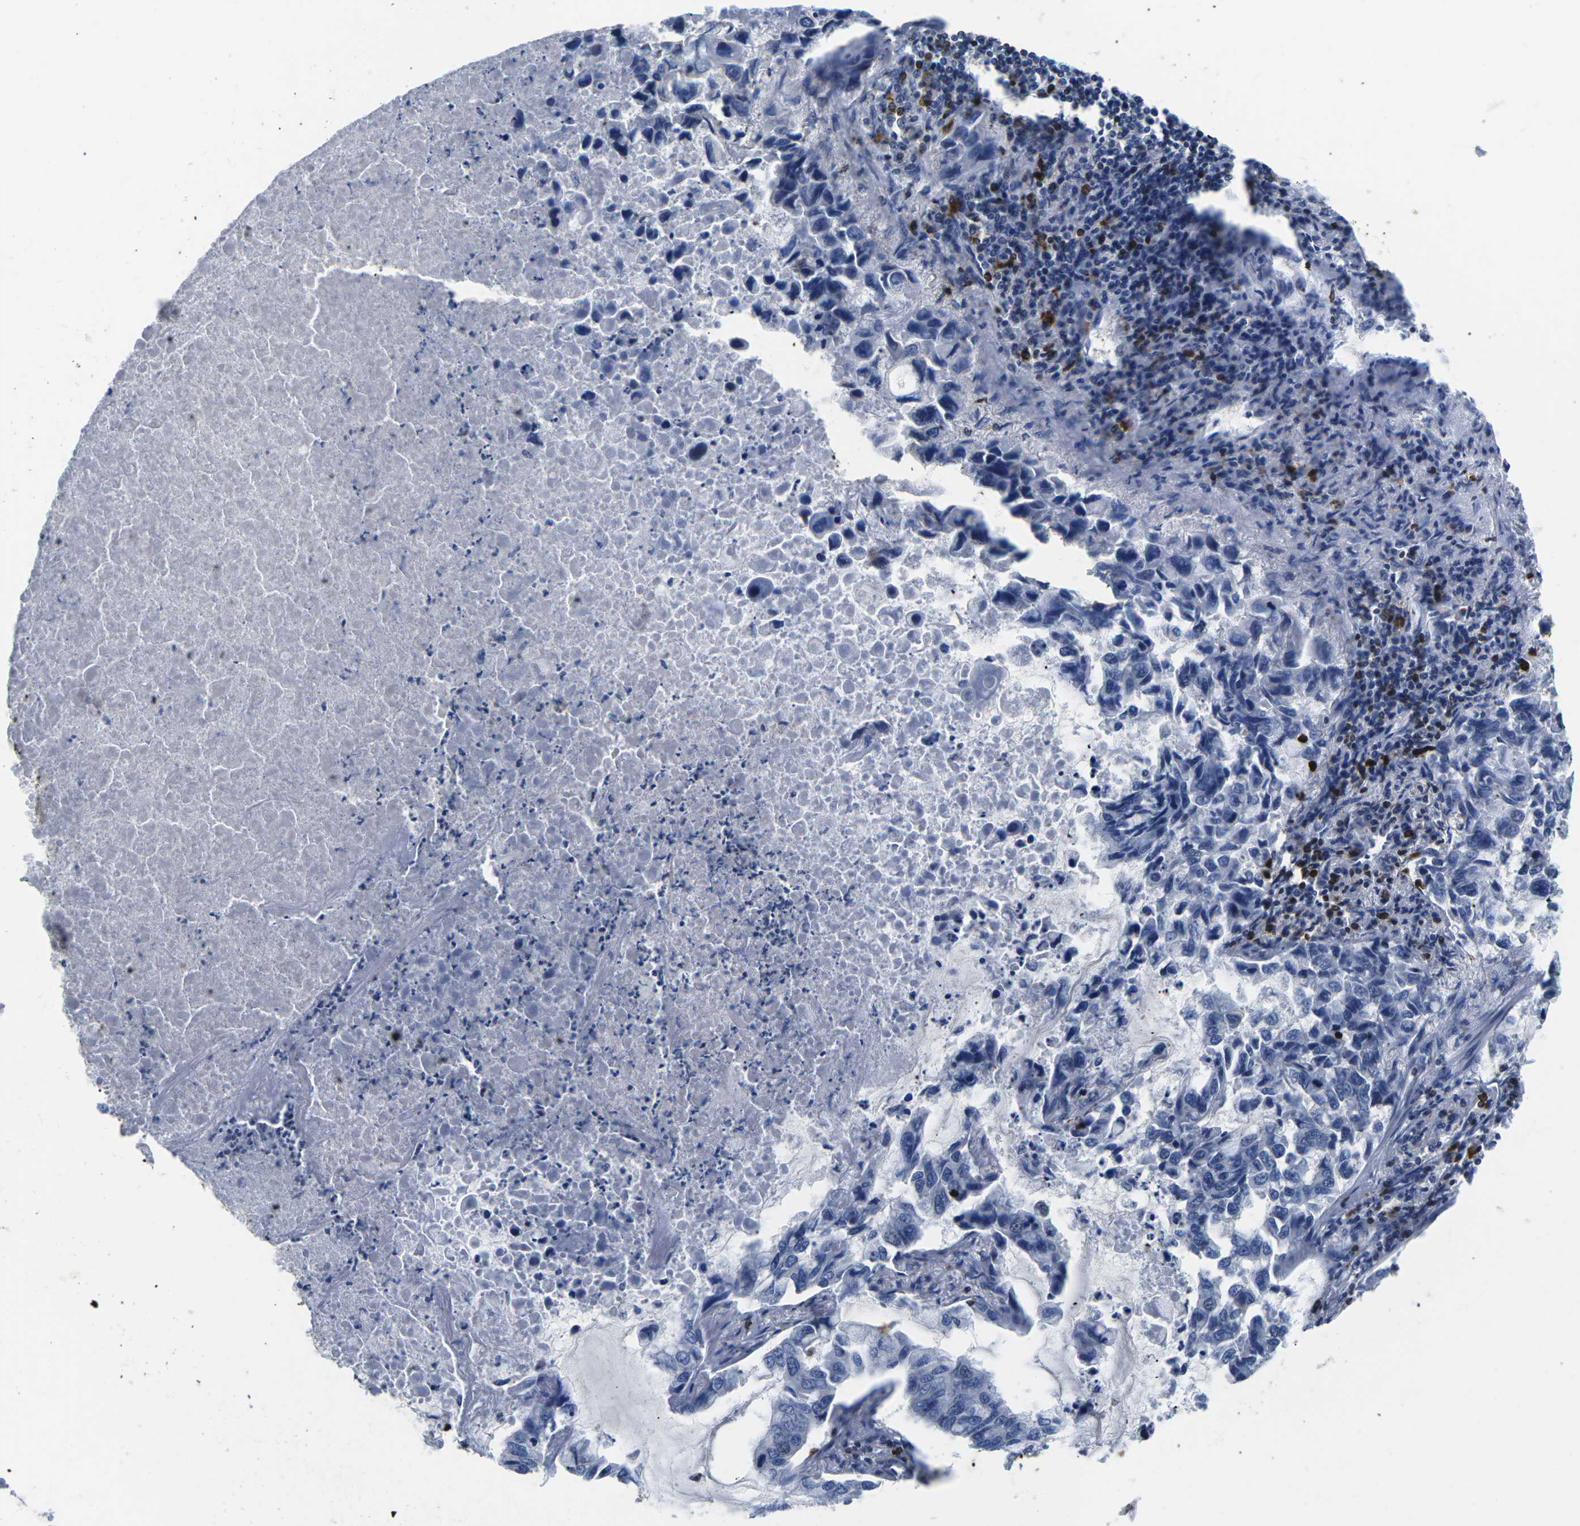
{"staining": {"intensity": "negative", "quantity": "none", "location": "none"}, "tissue": "lung cancer", "cell_type": "Tumor cells", "image_type": "cancer", "snomed": [{"axis": "morphology", "description": "Adenocarcinoma, NOS"}, {"axis": "topography", "description": "Lung"}], "caption": "High power microscopy micrograph of an IHC image of lung cancer (adenocarcinoma), revealing no significant positivity in tumor cells.", "gene": "CTSW", "patient": {"sex": "male", "age": 64}}